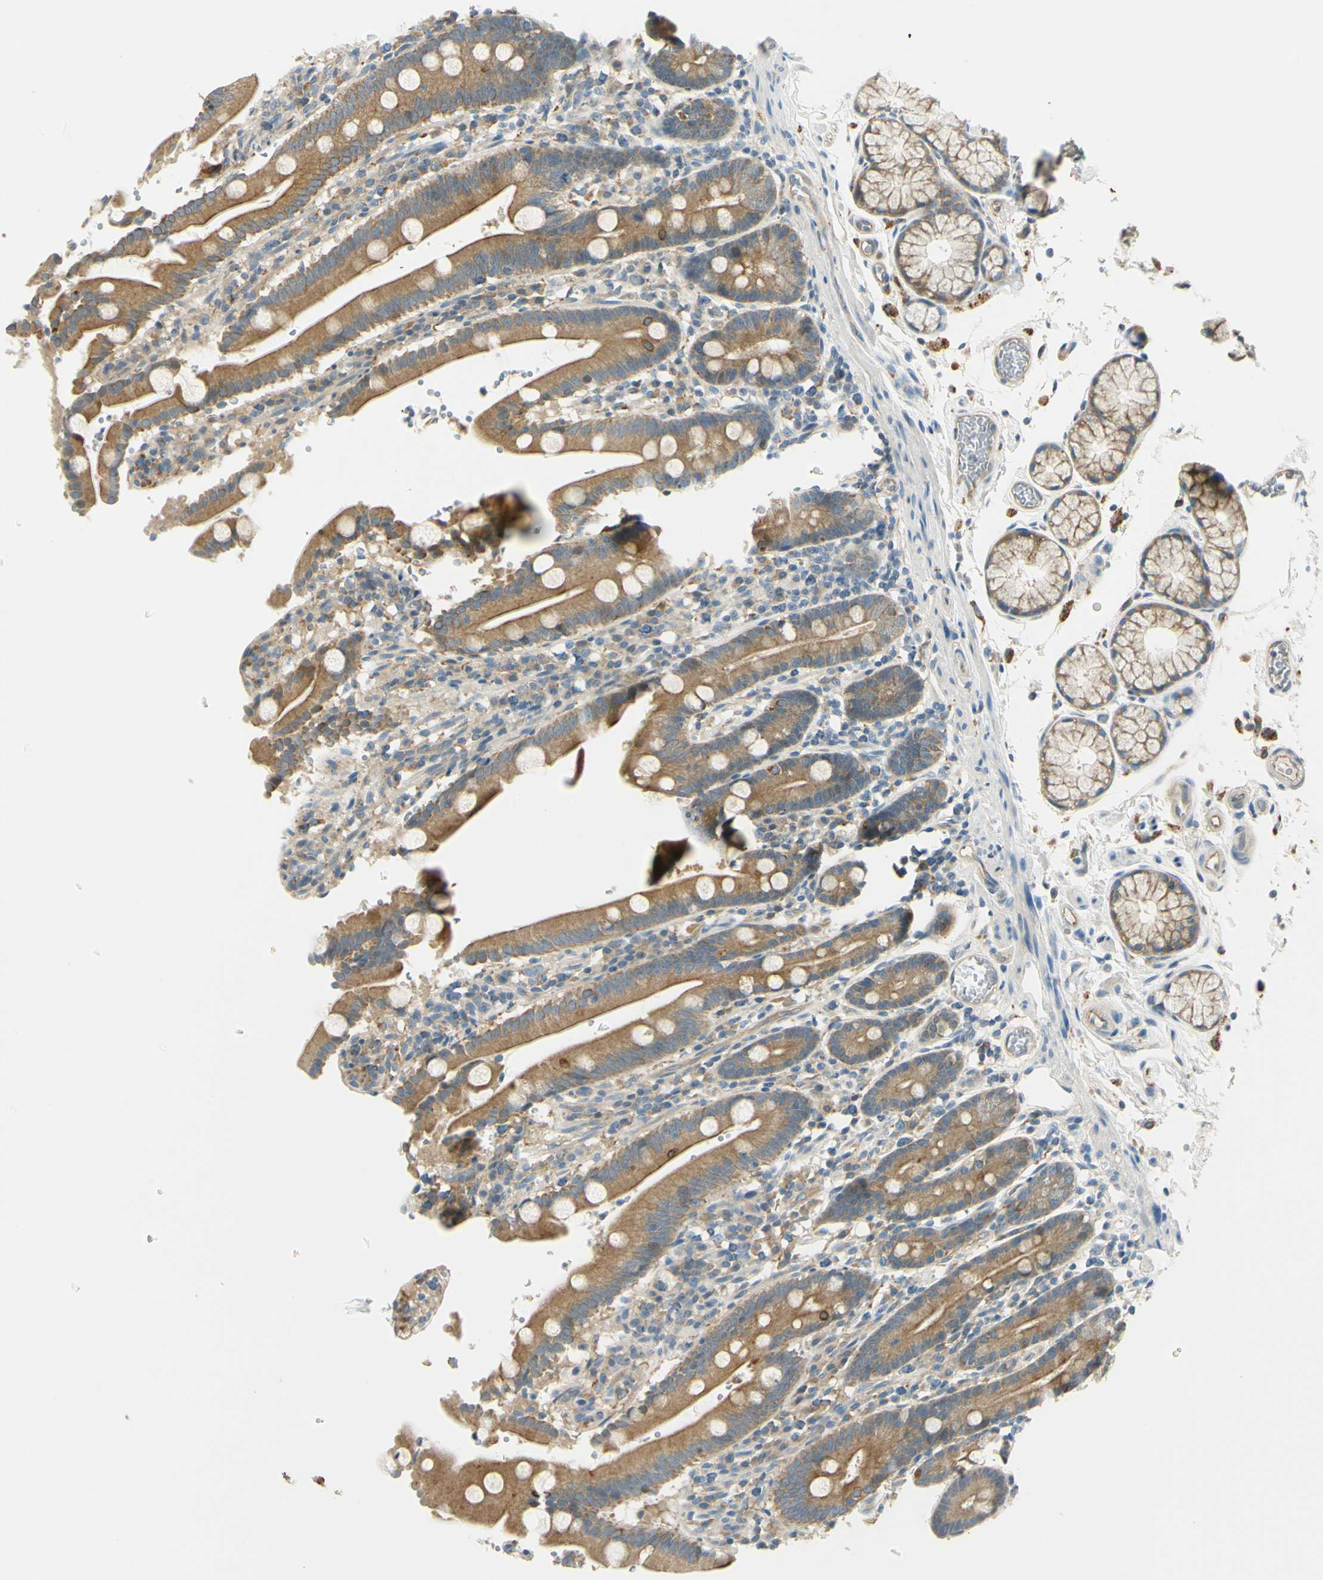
{"staining": {"intensity": "strong", "quantity": ">75%", "location": "cytoplasmic/membranous"}, "tissue": "duodenum", "cell_type": "Glandular cells", "image_type": "normal", "snomed": [{"axis": "morphology", "description": "Normal tissue, NOS"}, {"axis": "topography", "description": "Small intestine, NOS"}], "caption": "A photomicrograph showing strong cytoplasmic/membranous expression in about >75% of glandular cells in unremarkable duodenum, as visualized by brown immunohistochemical staining.", "gene": "LAMA3", "patient": {"sex": "female", "age": 71}}